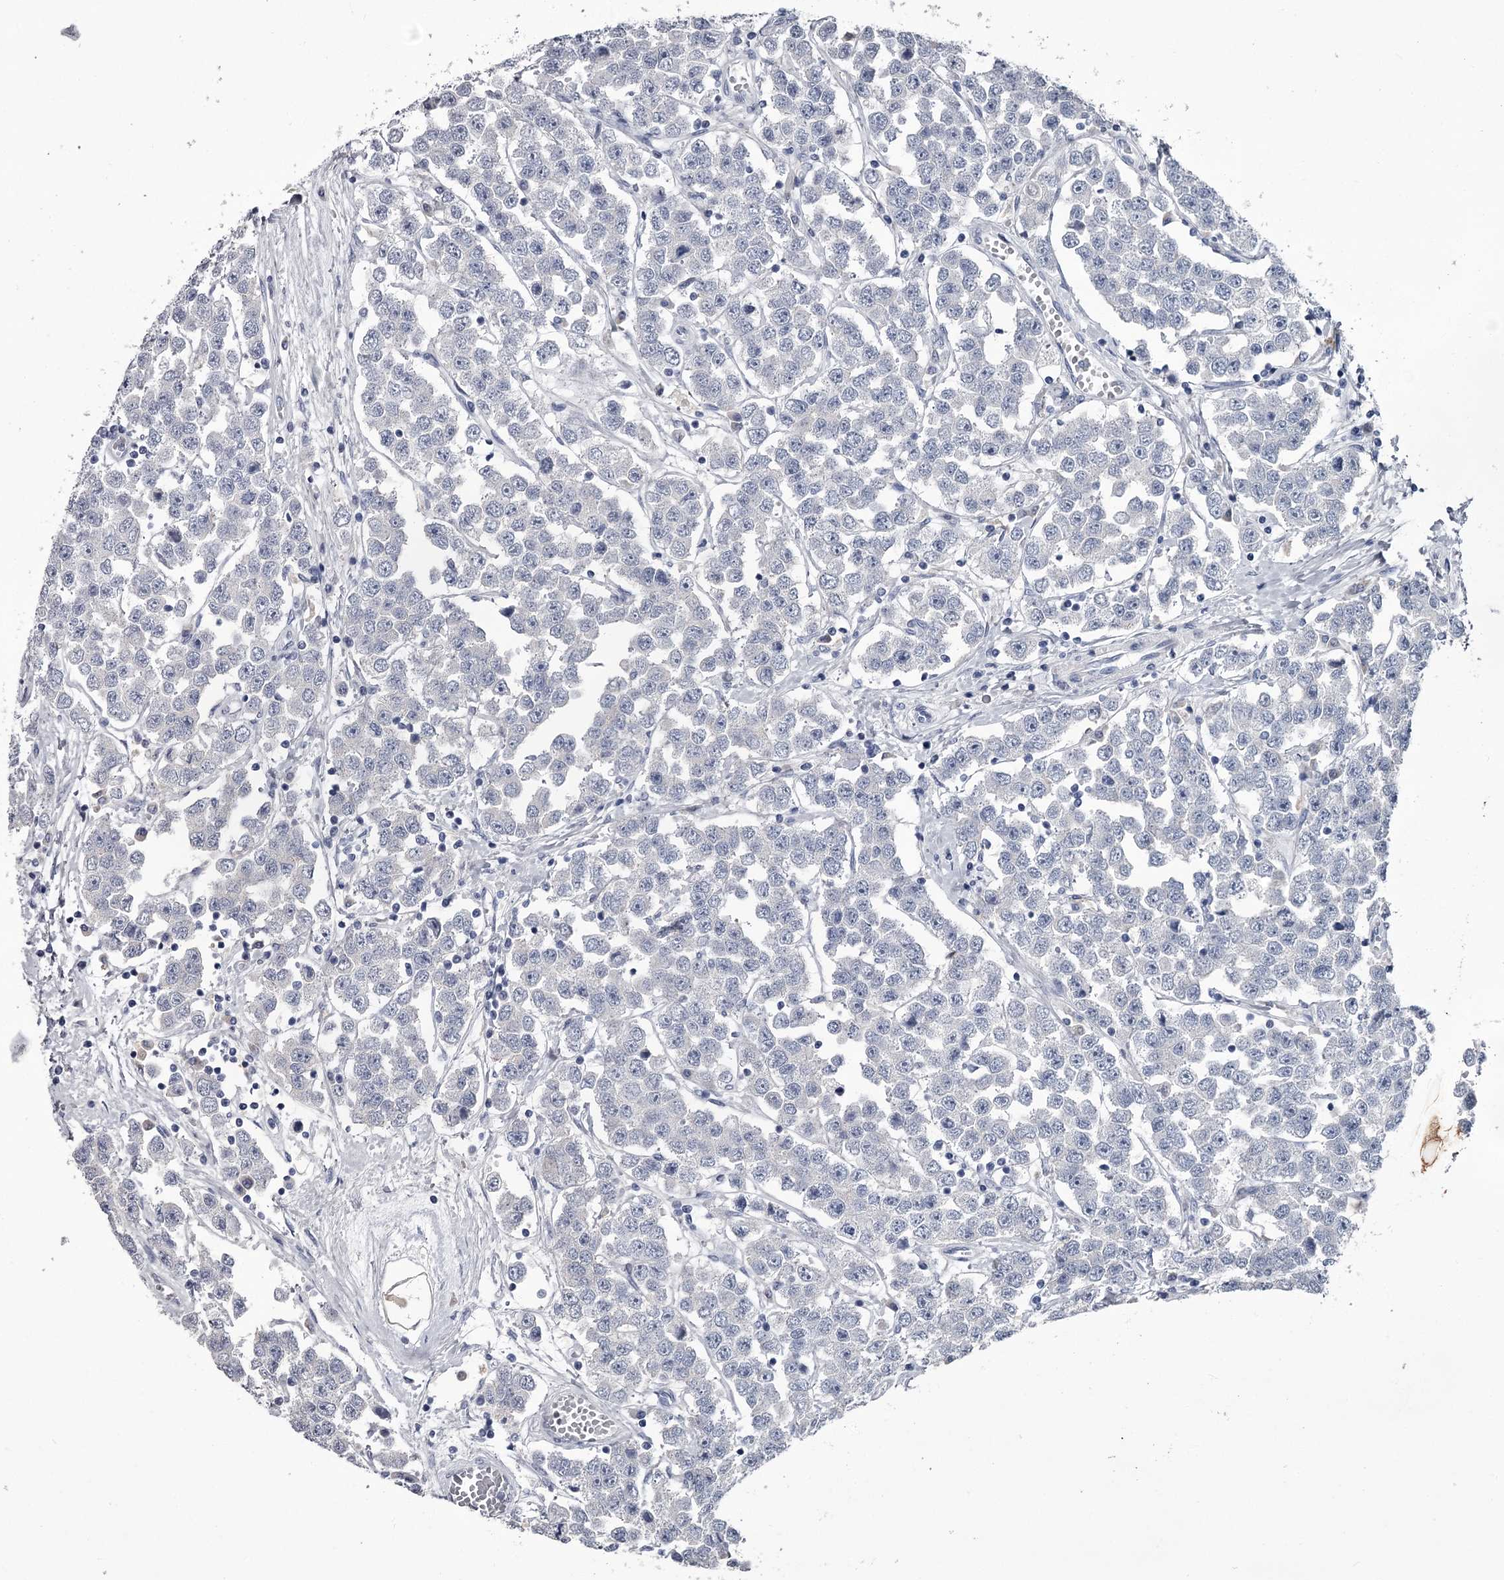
{"staining": {"intensity": "negative", "quantity": "none", "location": "none"}, "tissue": "testis cancer", "cell_type": "Tumor cells", "image_type": "cancer", "snomed": [{"axis": "morphology", "description": "Seminoma, NOS"}, {"axis": "topography", "description": "Testis"}], "caption": "Tumor cells show no significant positivity in testis cancer. (Brightfield microscopy of DAB IHC at high magnification).", "gene": "DAO", "patient": {"sex": "male", "age": 28}}